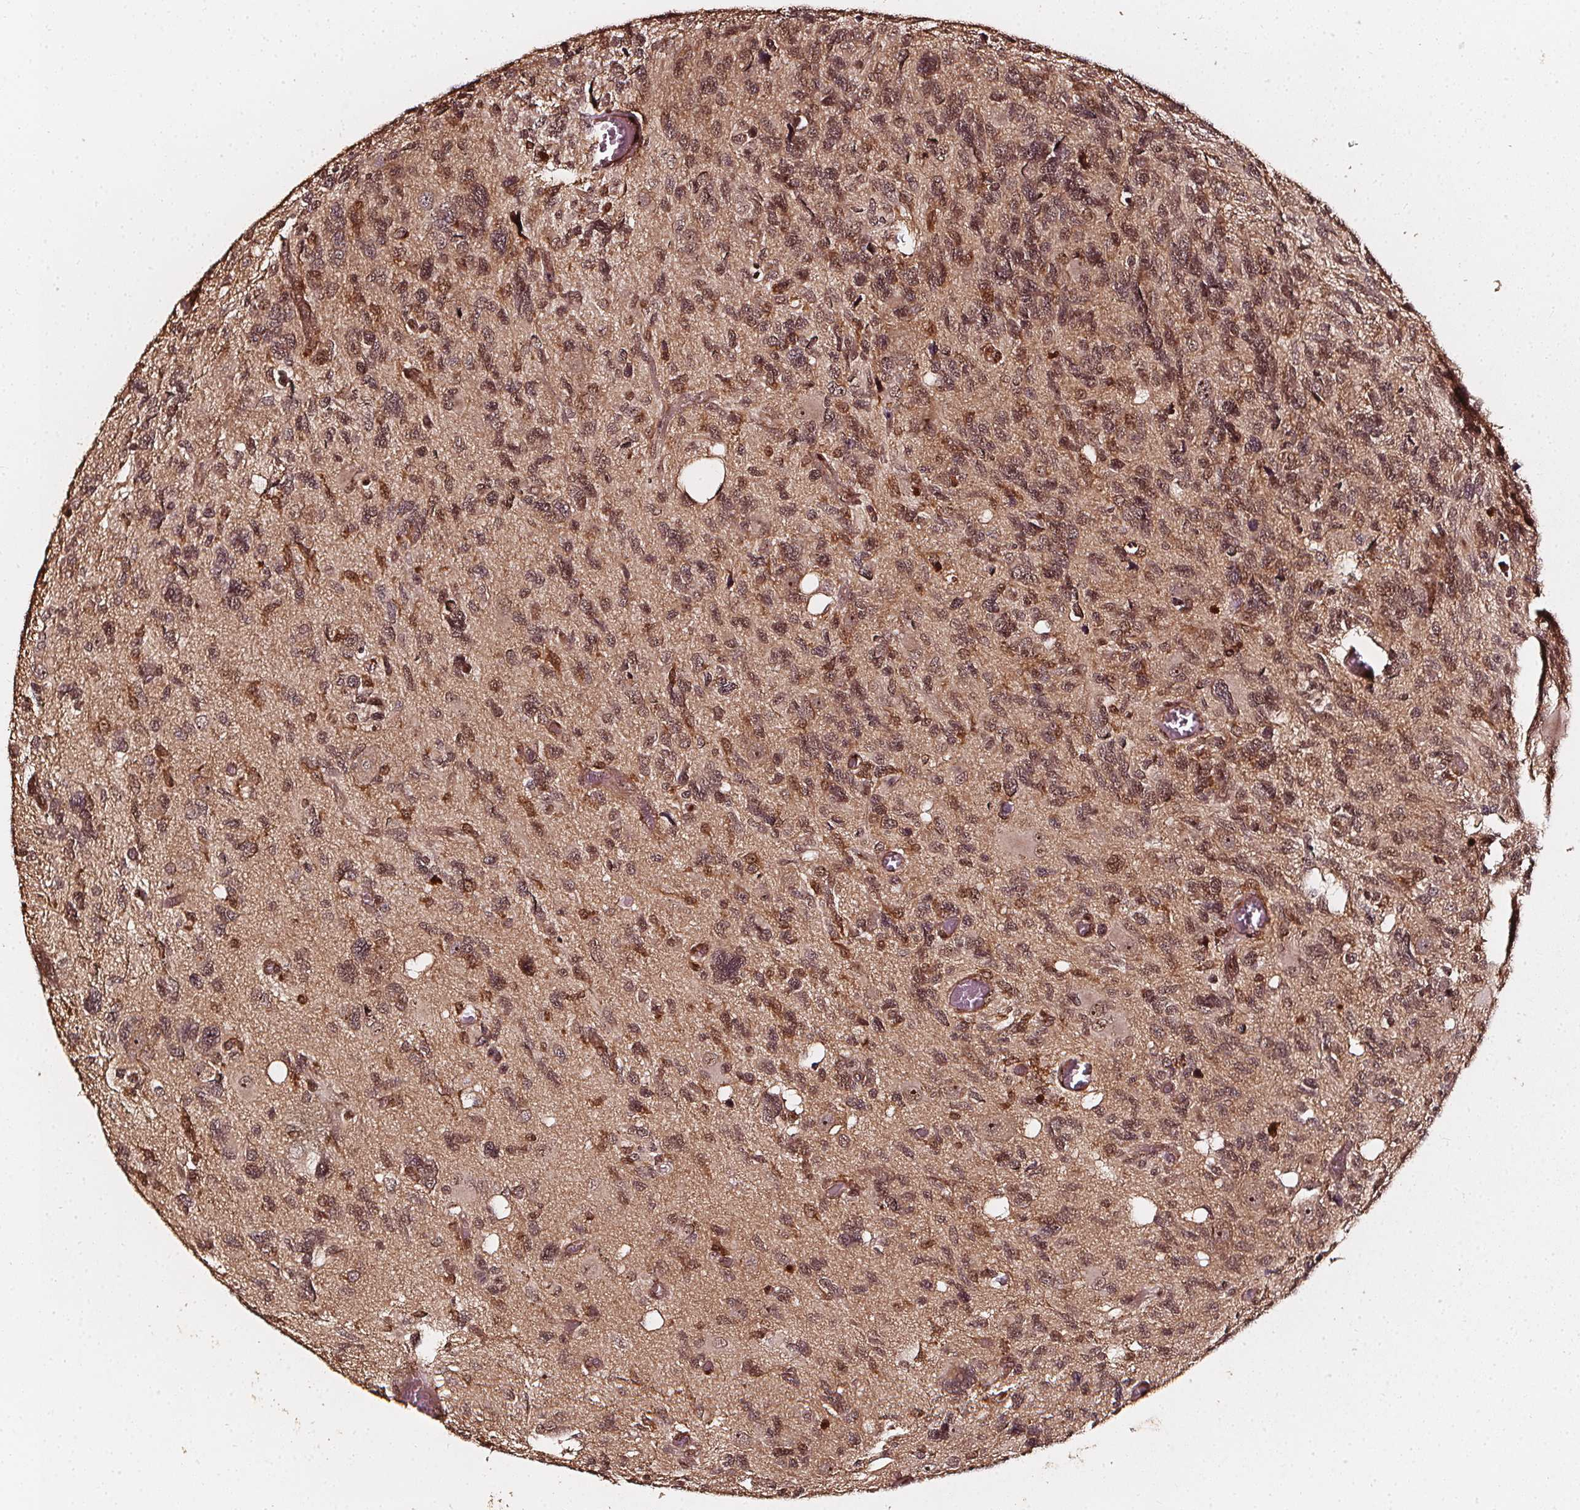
{"staining": {"intensity": "moderate", "quantity": "25%-75%", "location": "nuclear"}, "tissue": "glioma", "cell_type": "Tumor cells", "image_type": "cancer", "snomed": [{"axis": "morphology", "description": "Glioma, malignant, High grade"}, {"axis": "topography", "description": "Brain"}], "caption": "Immunohistochemistry staining of glioma, which reveals medium levels of moderate nuclear positivity in about 25%-75% of tumor cells indicating moderate nuclear protein expression. The staining was performed using DAB (brown) for protein detection and nuclei were counterstained in hematoxylin (blue).", "gene": "EXOSC9", "patient": {"sex": "male", "age": 49}}